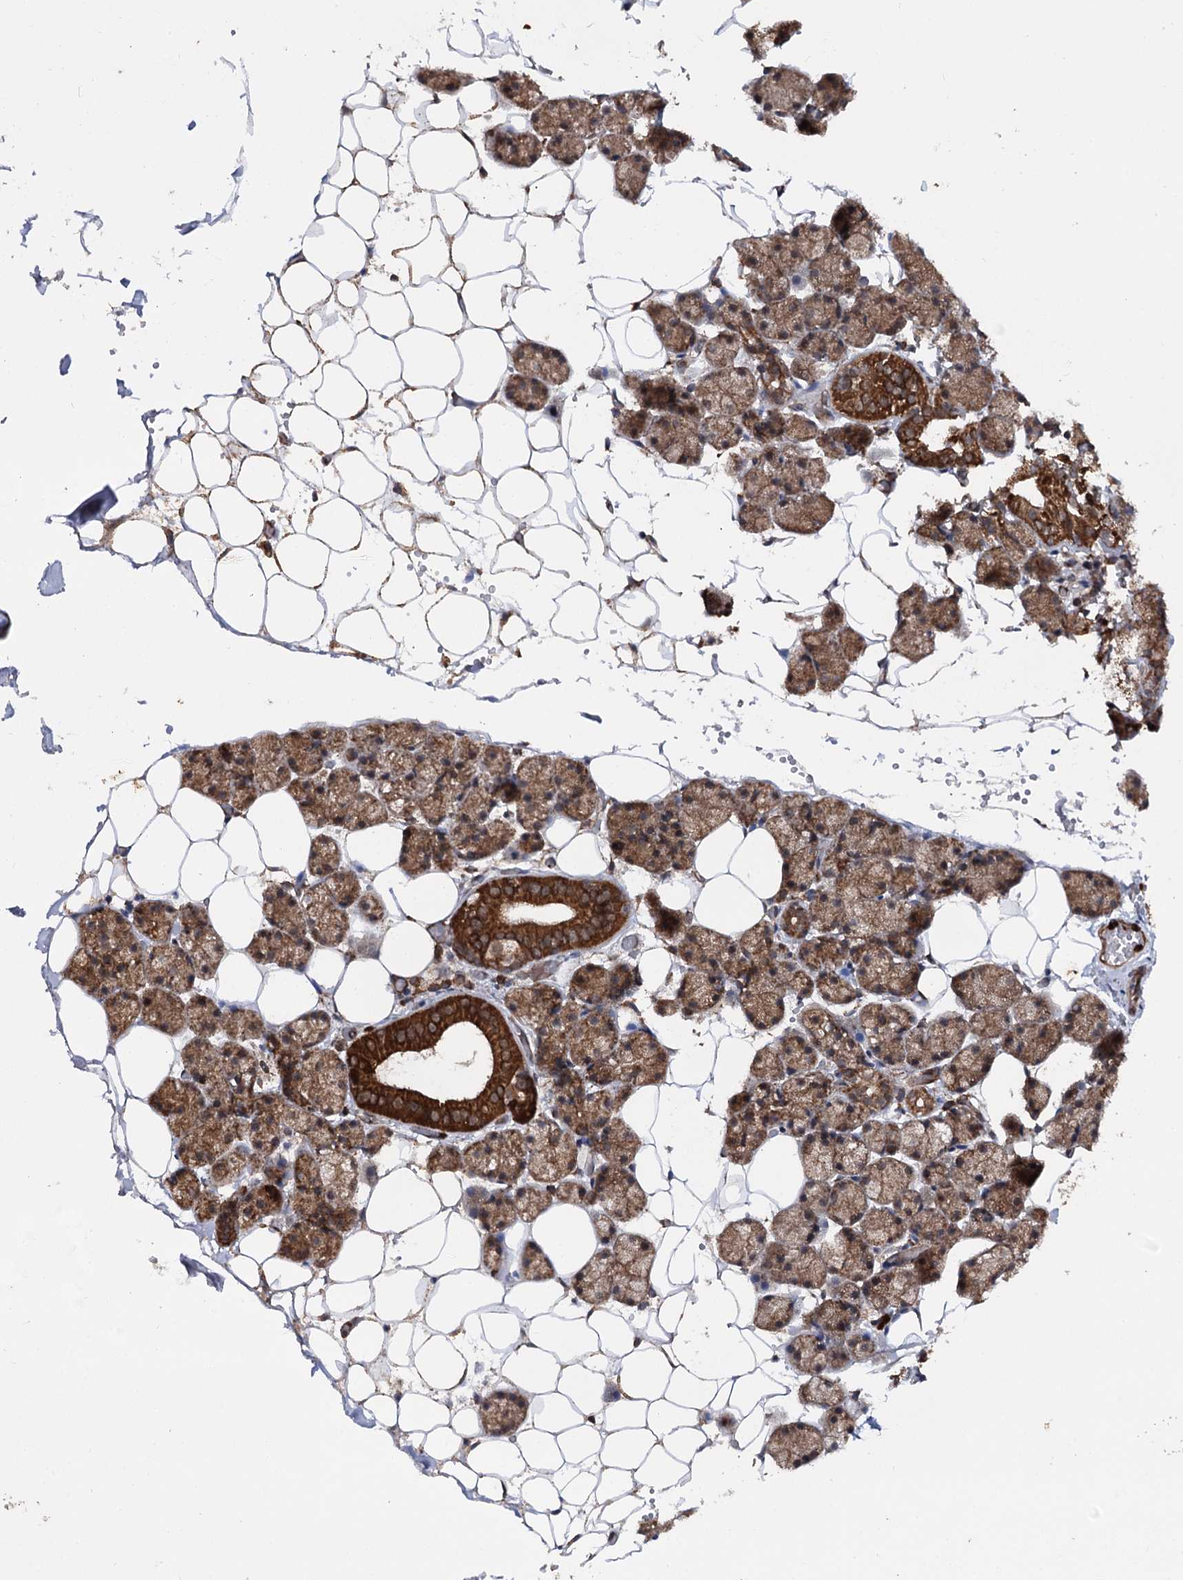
{"staining": {"intensity": "strong", "quantity": "25%-75%", "location": "cytoplasmic/membranous"}, "tissue": "salivary gland", "cell_type": "Glandular cells", "image_type": "normal", "snomed": [{"axis": "morphology", "description": "Normal tissue, NOS"}, {"axis": "topography", "description": "Salivary gland"}], "caption": "Approximately 25%-75% of glandular cells in normal salivary gland display strong cytoplasmic/membranous protein staining as visualized by brown immunohistochemical staining.", "gene": "FGFR1OP2", "patient": {"sex": "female", "age": 33}}